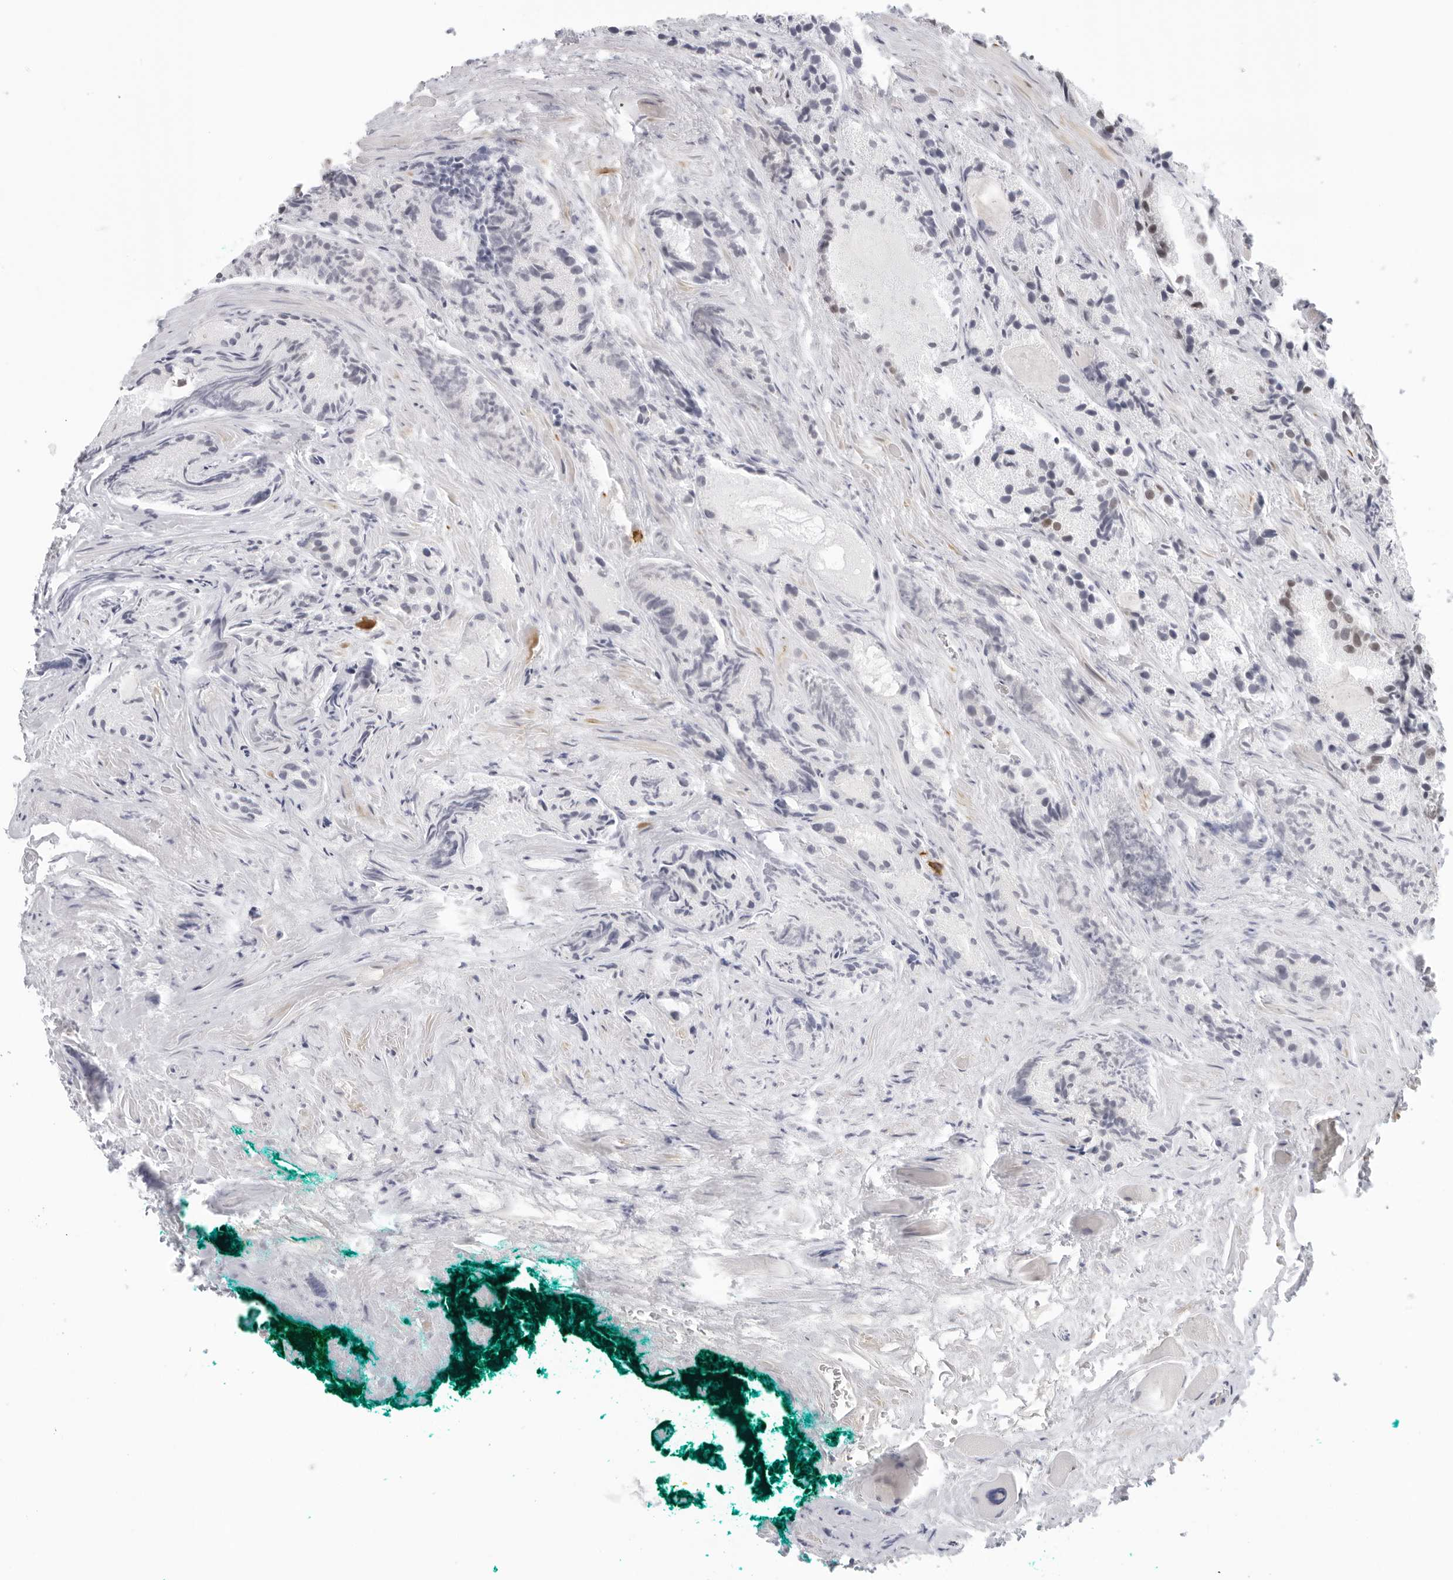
{"staining": {"intensity": "weak", "quantity": "25%-75%", "location": "nuclear"}, "tissue": "prostate cancer", "cell_type": "Tumor cells", "image_type": "cancer", "snomed": [{"axis": "morphology", "description": "Adenocarcinoma, Low grade"}, {"axis": "topography", "description": "Prostate"}], "caption": "Immunohistochemical staining of human prostate adenocarcinoma (low-grade) reveals weak nuclear protein positivity in approximately 25%-75% of tumor cells.", "gene": "FOXK2", "patient": {"sex": "male", "age": 62}}